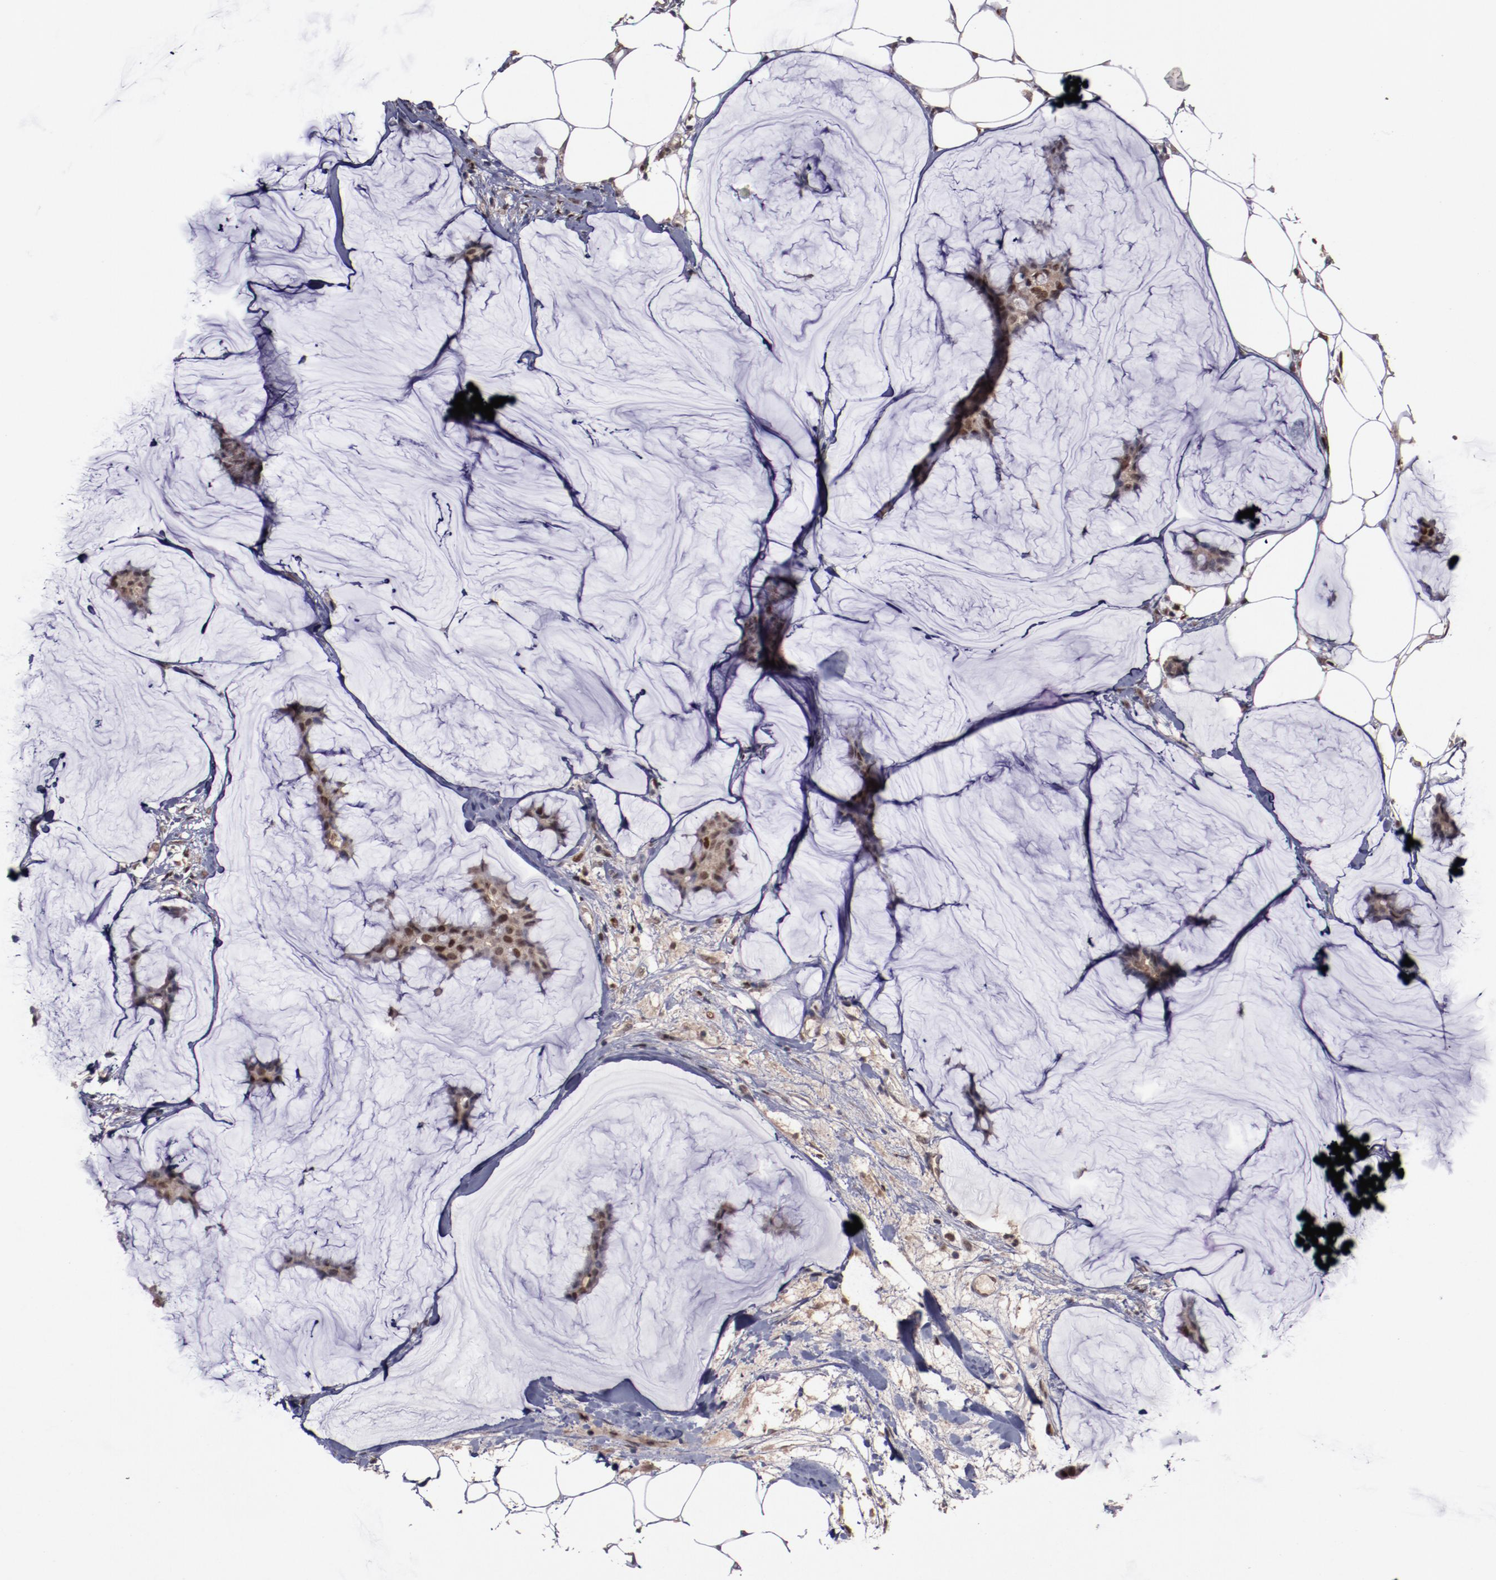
{"staining": {"intensity": "moderate", "quantity": ">75%", "location": "nuclear"}, "tissue": "breast cancer", "cell_type": "Tumor cells", "image_type": "cancer", "snomed": [{"axis": "morphology", "description": "Duct carcinoma"}, {"axis": "topography", "description": "Breast"}], "caption": "IHC histopathology image of human breast cancer (infiltrating ductal carcinoma) stained for a protein (brown), which reveals medium levels of moderate nuclear expression in approximately >75% of tumor cells.", "gene": "CHEK2", "patient": {"sex": "female", "age": 93}}